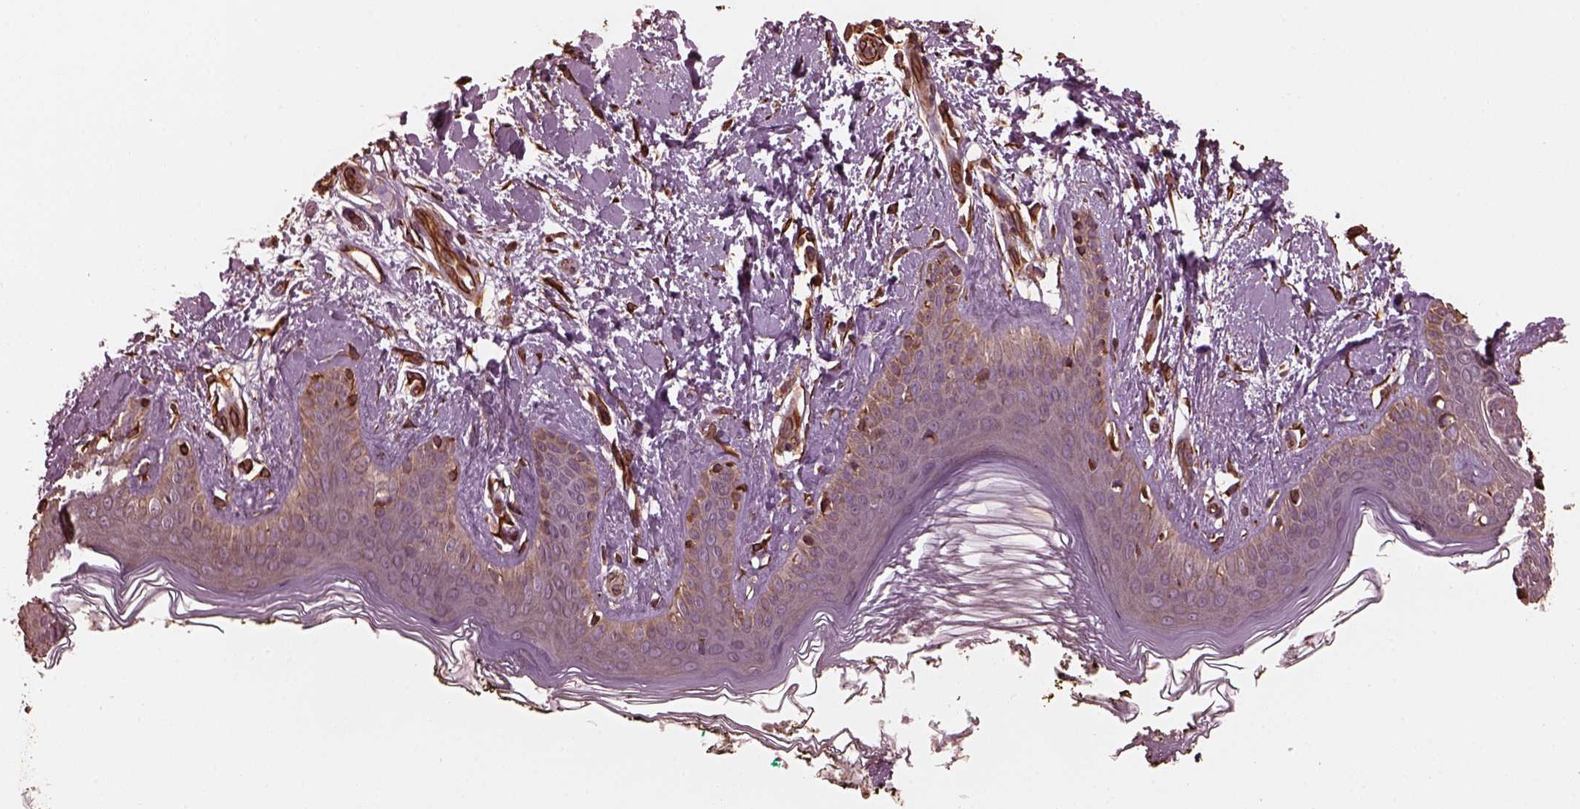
{"staining": {"intensity": "moderate", "quantity": ">75%", "location": "cytoplasmic/membranous"}, "tissue": "skin", "cell_type": "Fibroblasts", "image_type": "normal", "snomed": [{"axis": "morphology", "description": "Normal tissue, NOS"}, {"axis": "topography", "description": "Skin"}], "caption": "Immunohistochemistry micrograph of unremarkable skin stained for a protein (brown), which reveals medium levels of moderate cytoplasmic/membranous positivity in approximately >75% of fibroblasts.", "gene": "GTPBP1", "patient": {"sex": "female", "age": 34}}